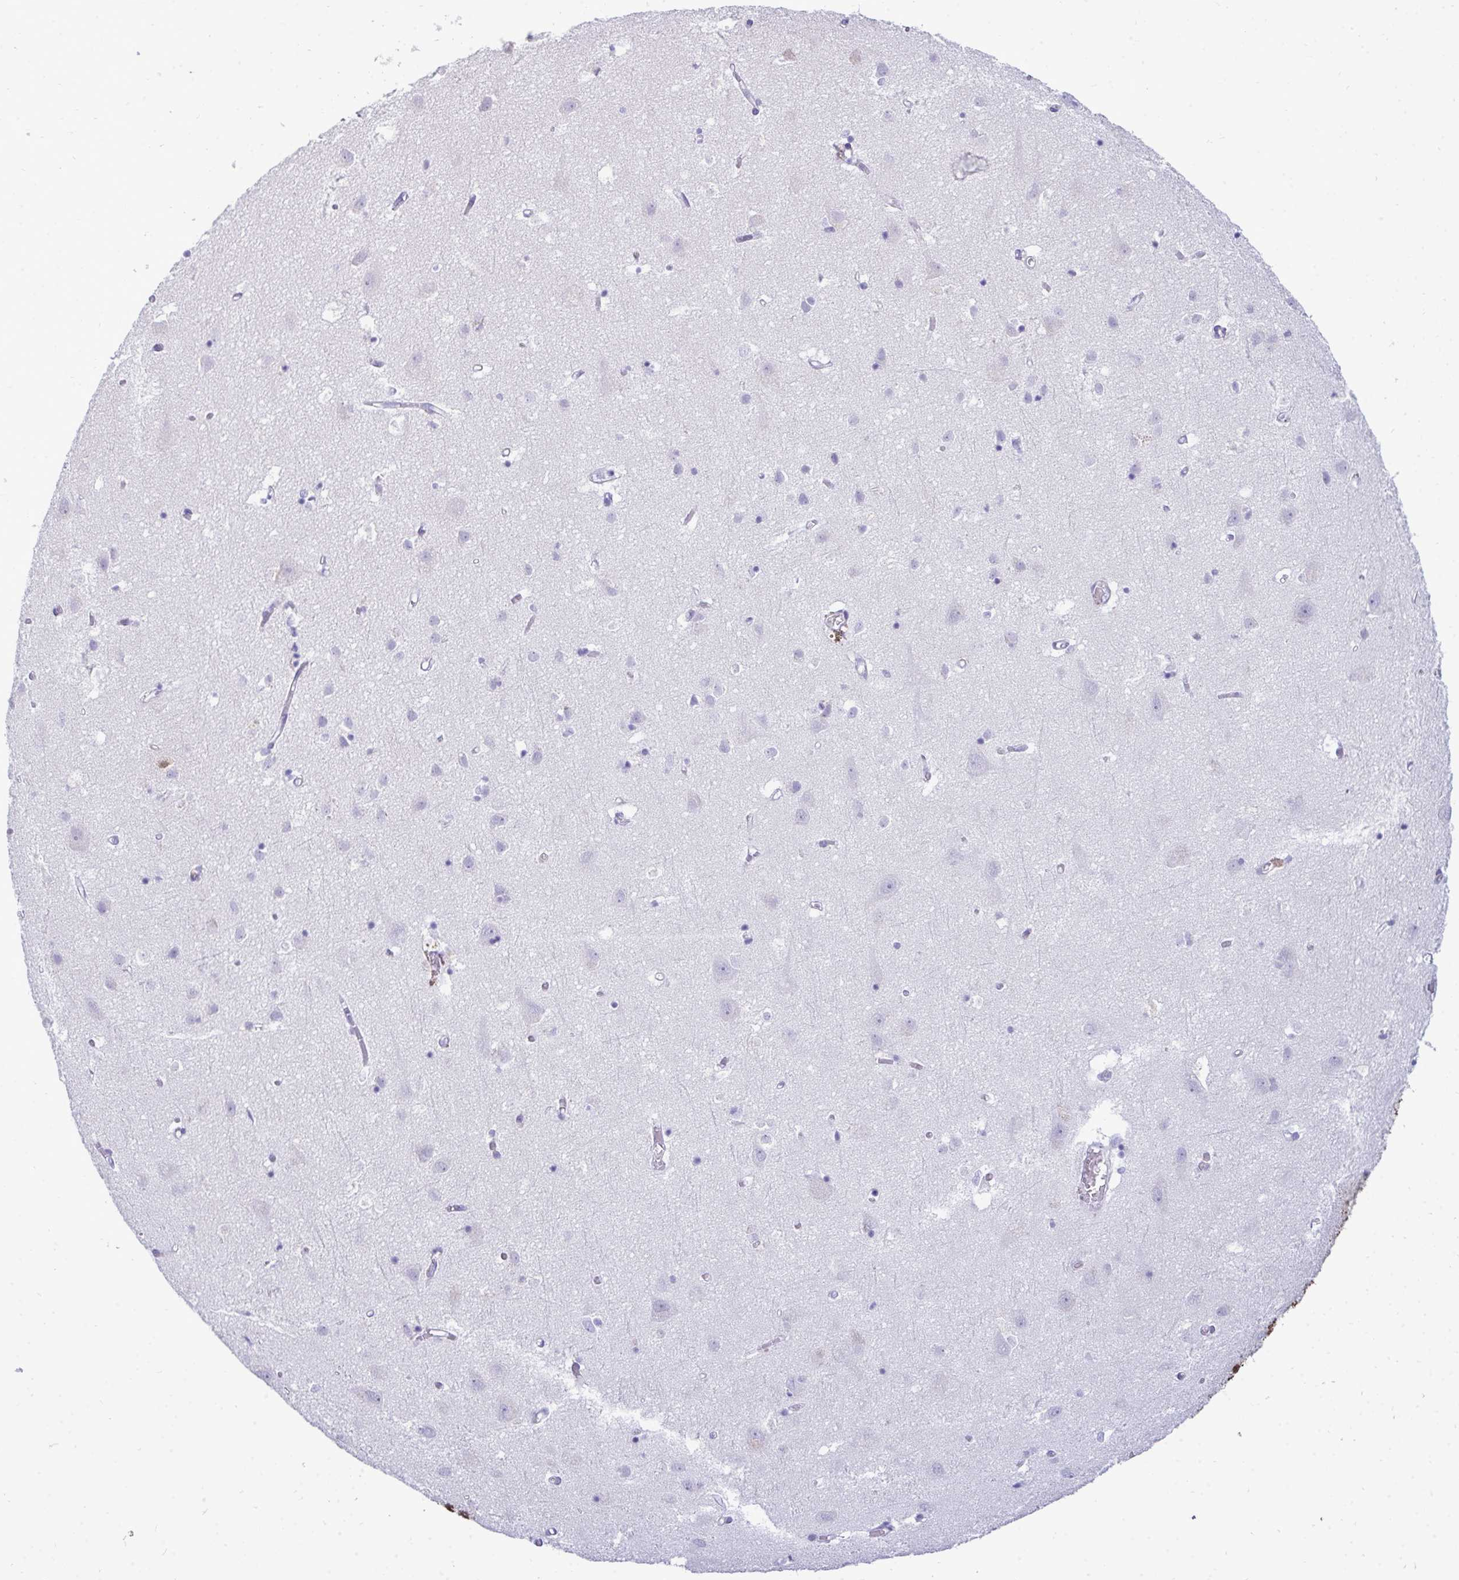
{"staining": {"intensity": "negative", "quantity": "none", "location": "none"}, "tissue": "cerebral cortex", "cell_type": "Endothelial cells", "image_type": "normal", "snomed": [{"axis": "morphology", "description": "Normal tissue, NOS"}, {"axis": "topography", "description": "Cerebral cortex"}], "caption": "Immunohistochemical staining of unremarkable cerebral cortex shows no significant expression in endothelial cells.", "gene": "HSPB6", "patient": {"sex": "male", "age": 70}}